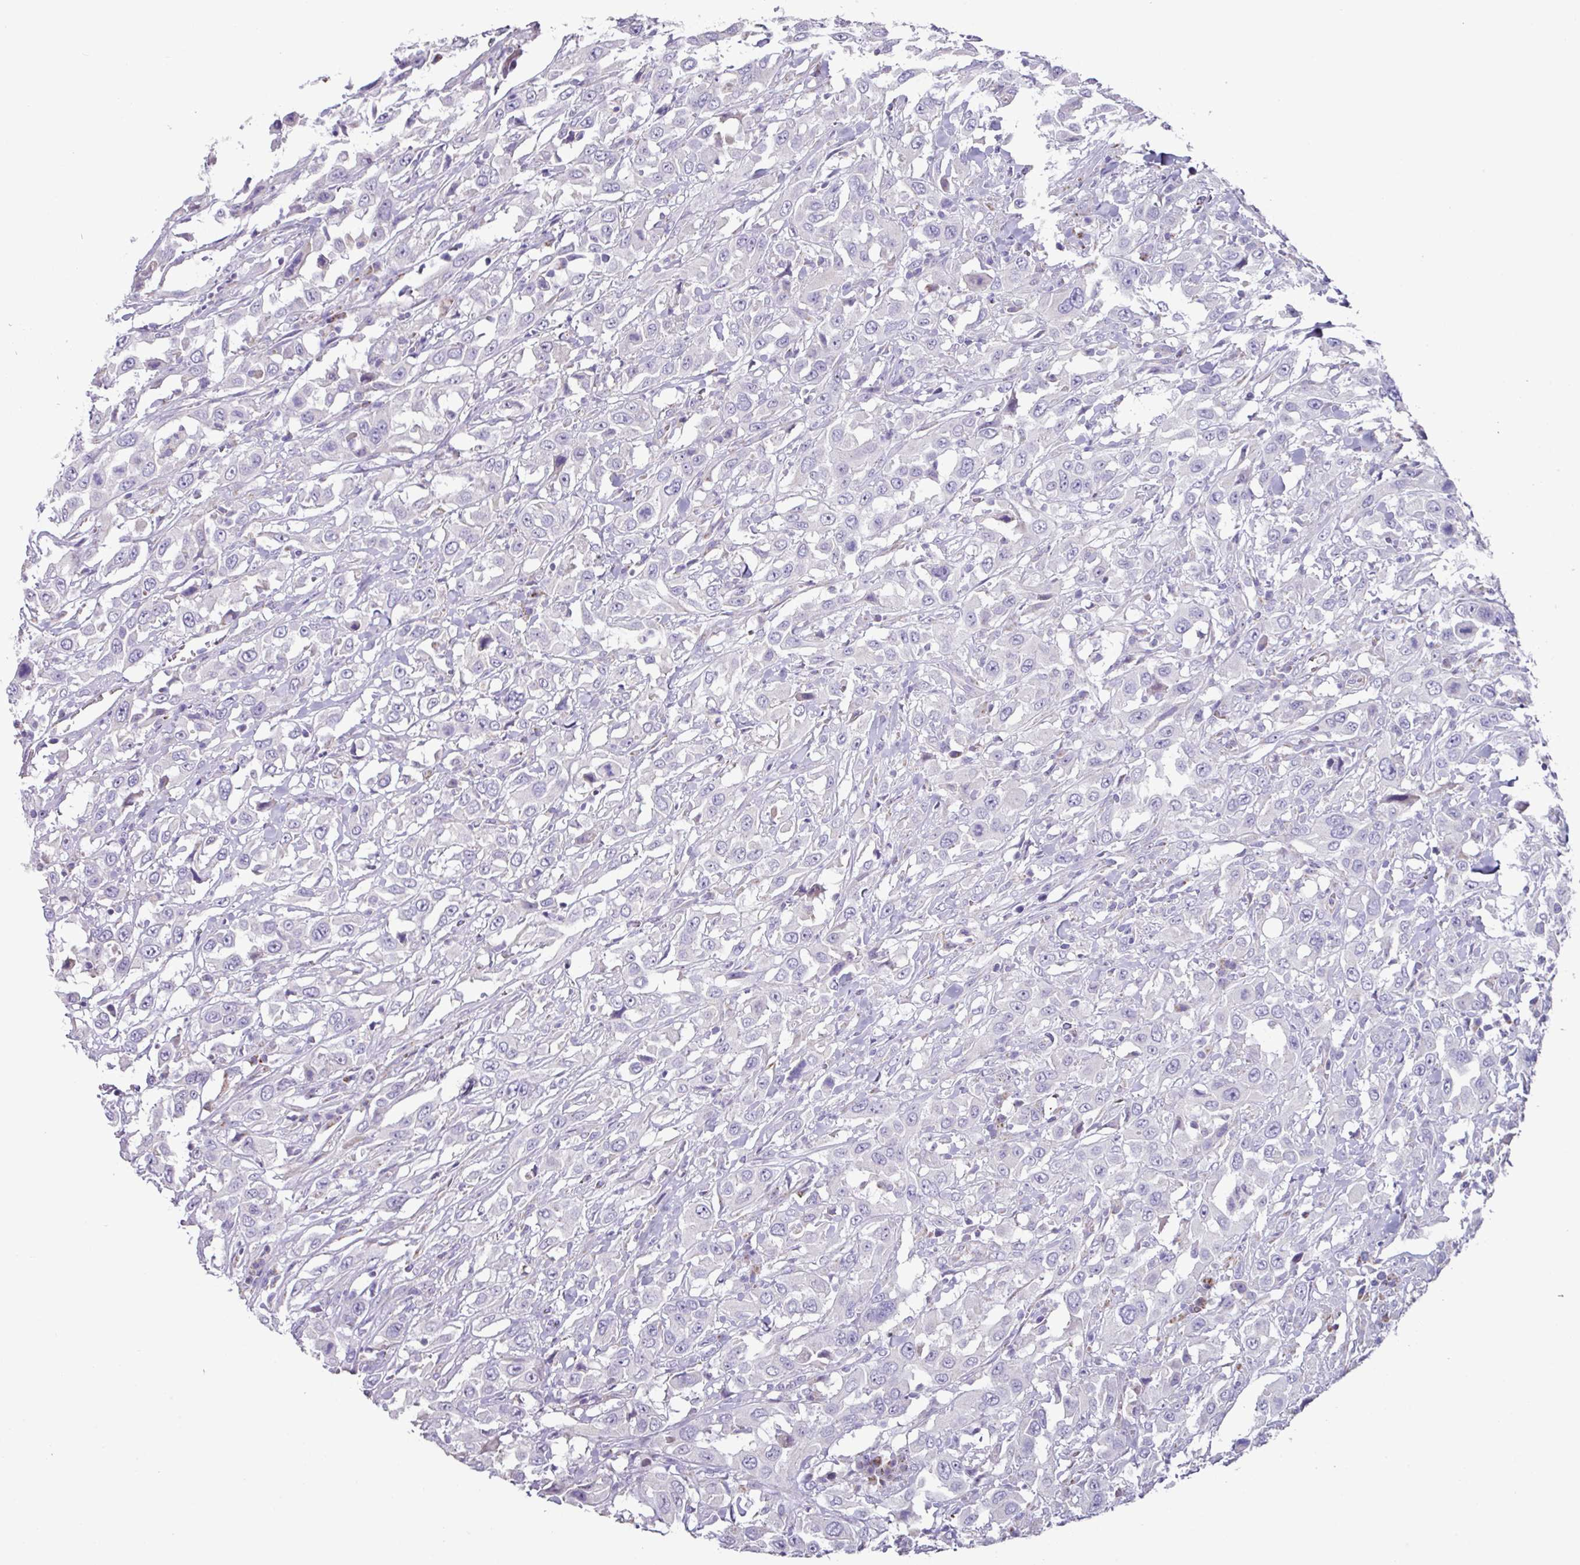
{"staining": {"intensity": "negative", "quantity": "none", "location": "none"}, "tissue": "urothelial cancer", "cell_type": "Tumor cells", "image_type": "cancer", "snomed": [{"axis": "morphology", "description": "Urothelial carcinoma, High grade"}, {"axis": "topography", "description": "Urinary bladder"}], "caption": "Urothelial cancer was stained to show a protein in brown. There is no significant expression in tumor cells.", "gene": "MT-ND4", "patient": {"sex": "male", "age": 61}}